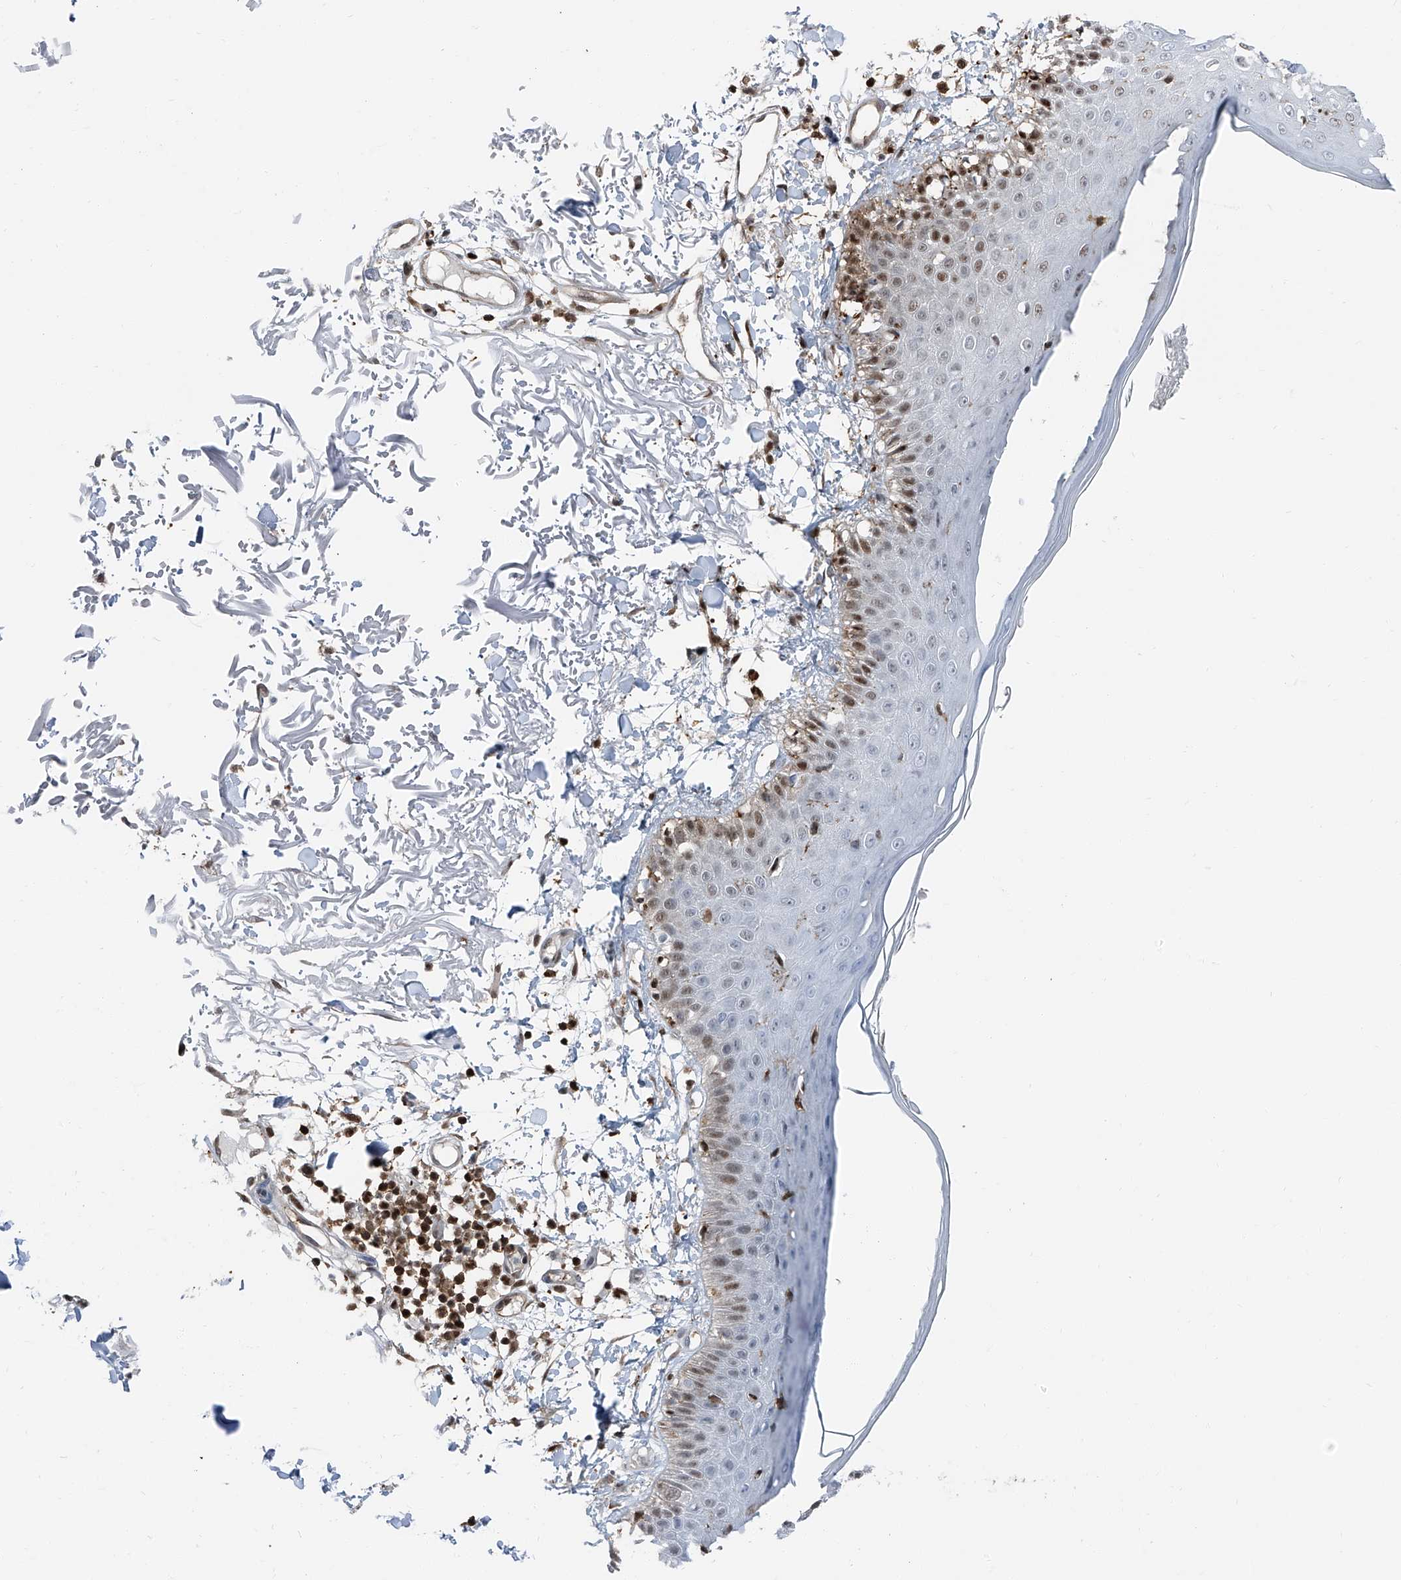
{"staining": {"intensity": "moderate", "quantity": ">75%", "location": "cytoplasmic/membranous"}, "tissue": "skin", "cell_type": "Fibroblasts", "image_type": "normal", "snomed": [{"axis": "morphology", "description": "Normal tissue, NOS"}, {"axis": "morphology", "description": "Squamous cell carcinoma, NOS"}, {"axis": "topography", "description": "Skin"}, {"axis": "topography", "description": "Peripheral nerve tissue"}], "caption": "Protein expression analysis of unremarkable skin exhibits moderate cytoplasmic/membranous staining in approximately >75% of fibroblasts. (DAB IHC with brightfield microscopy, high magnification).", "gene": "PSMB10", "patient": {"sex": "male", "age": 83}}